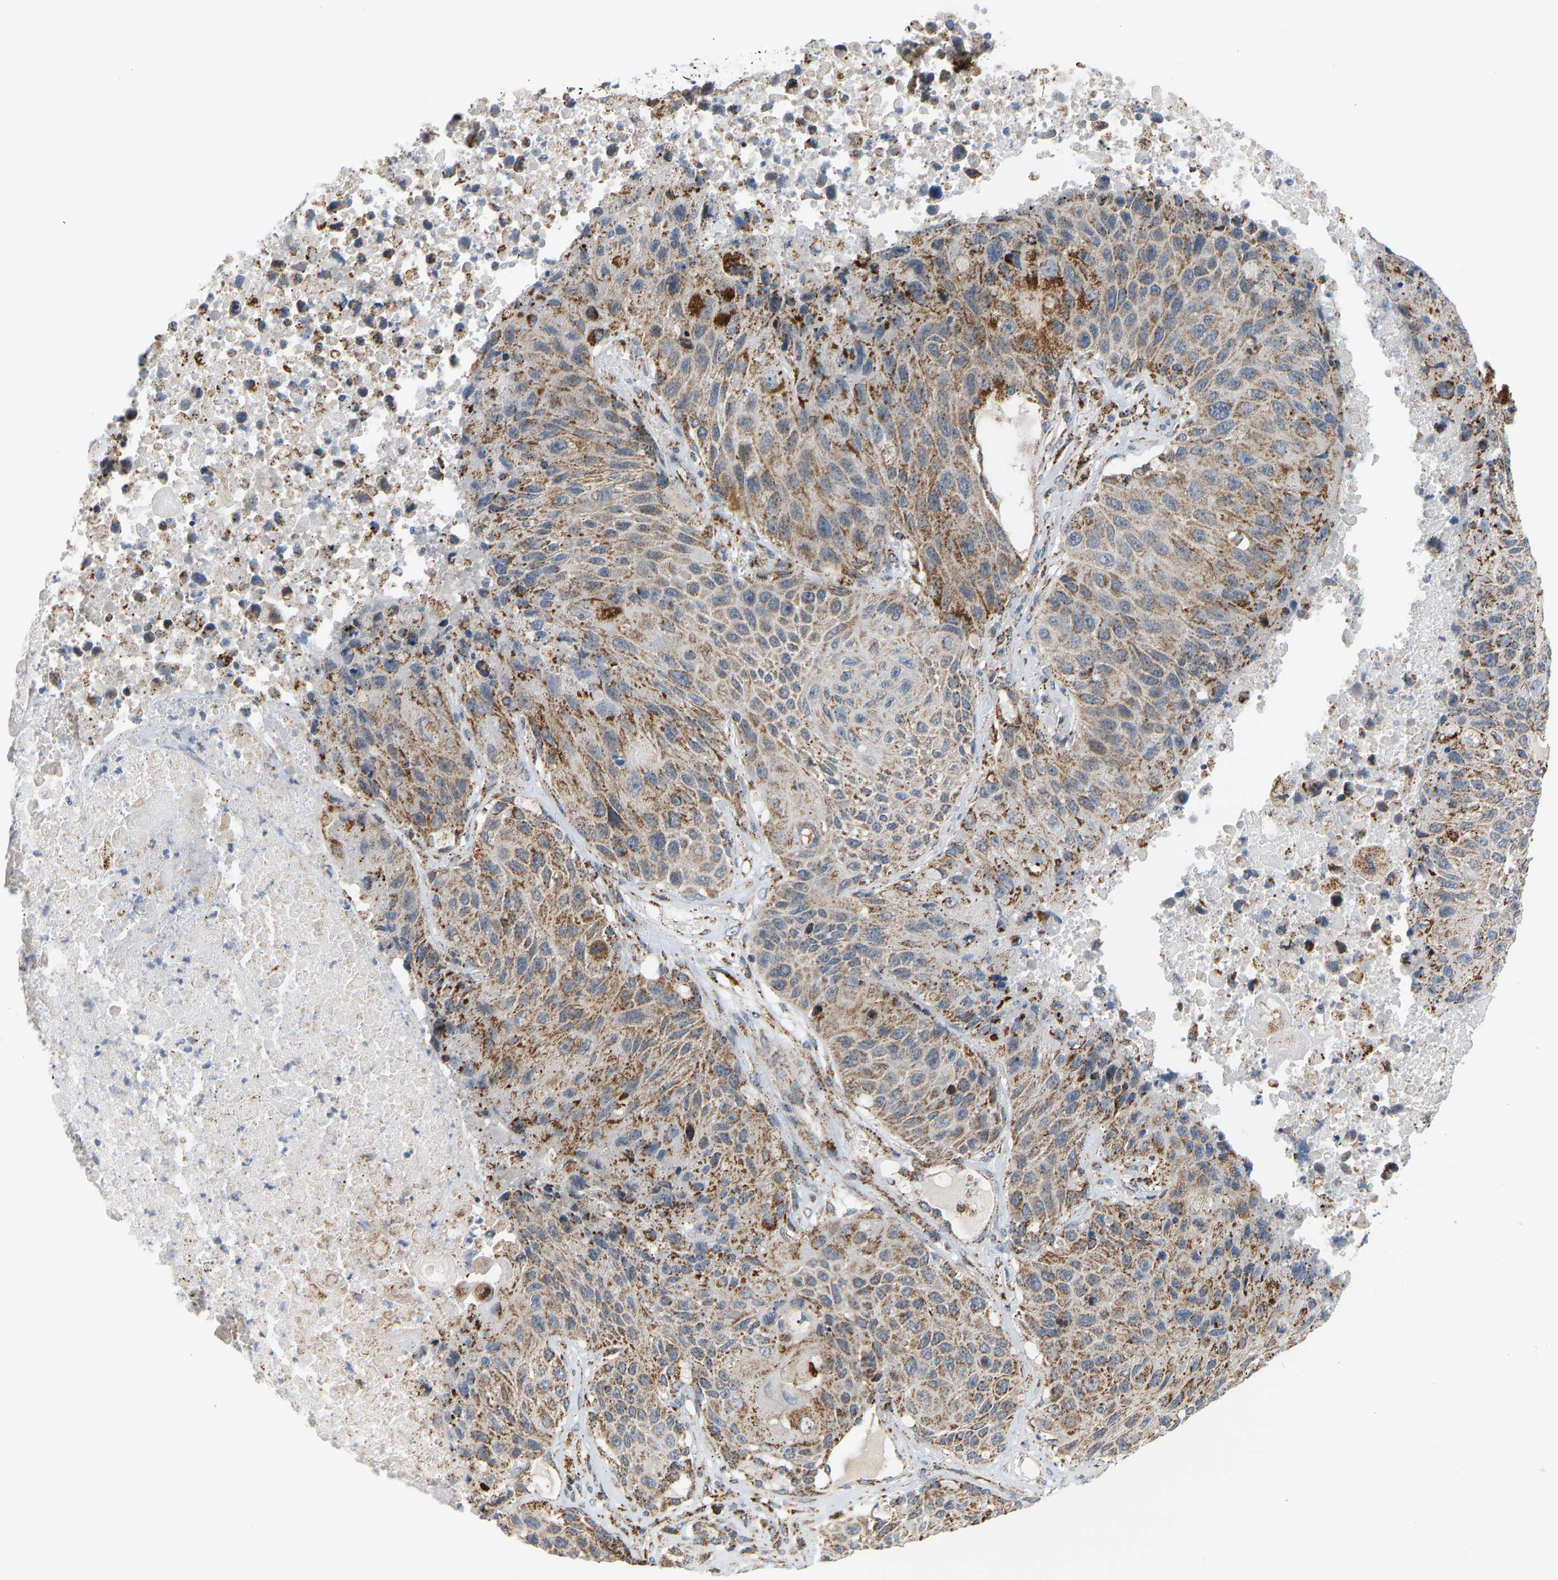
{"staining": {"intensity": "moderate", "quantity": ">75%", "location": "cytoplasmic/membranous"}, "tissue": "lung cancer", "cell_type": "Tumor cells", "image_type": "cancer", "snomed": [{"axis": "morphology", "description": "Squamous cell carcinoma, NOS"}, {"axis": "topography", "description": "Lung"}], "caption": "Squamous cell carcinoma (lung) stained for a protein demonstrates moderate cytoplasmic/membranous positivity in tumor cells.", "gene": "GPSM2", "patient": {"sex": "male", "age": 61}}